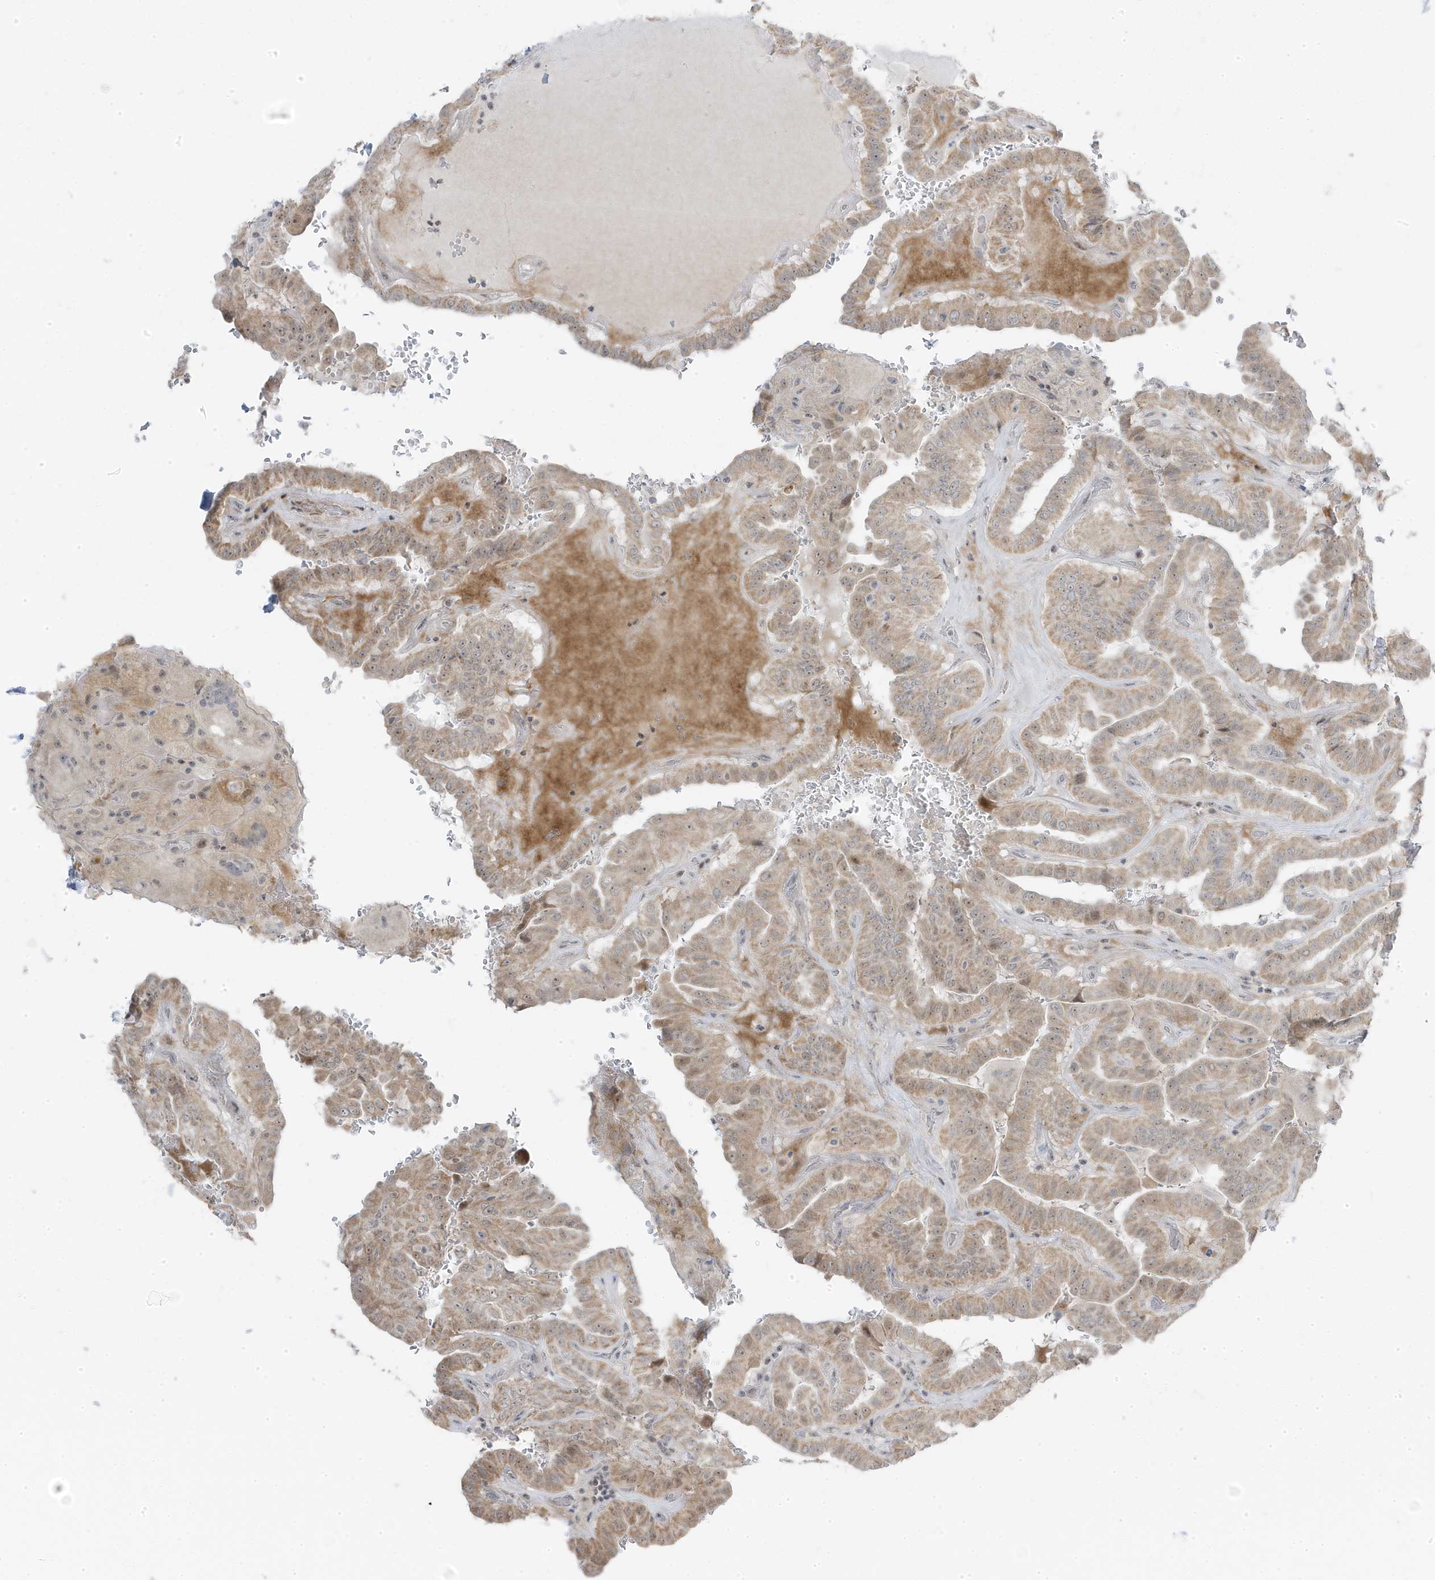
{"staining": {"intensity": "moderate", "quantity": ">75%", "location": "cytoplasmic/membranous"}, "tissue": "thyroid cancer", "cell_type": "Tumor cells", "image_type": "cancer", "snomed": [{"axis": "morphology", "description": "Papillary adenocarcinoma, NOS"}, {"axis": "topography", "description": "Thyroid gland"}], "caption": "Papillary adenocarcinoma (thyroid) was stained to show a protein in brown. There is medium levels of moderate cytoplasmic/membranous staining in about >75% of tumor cells.", "gene": "TSEN15", "patient": {"sex": "male", "age": 77}}